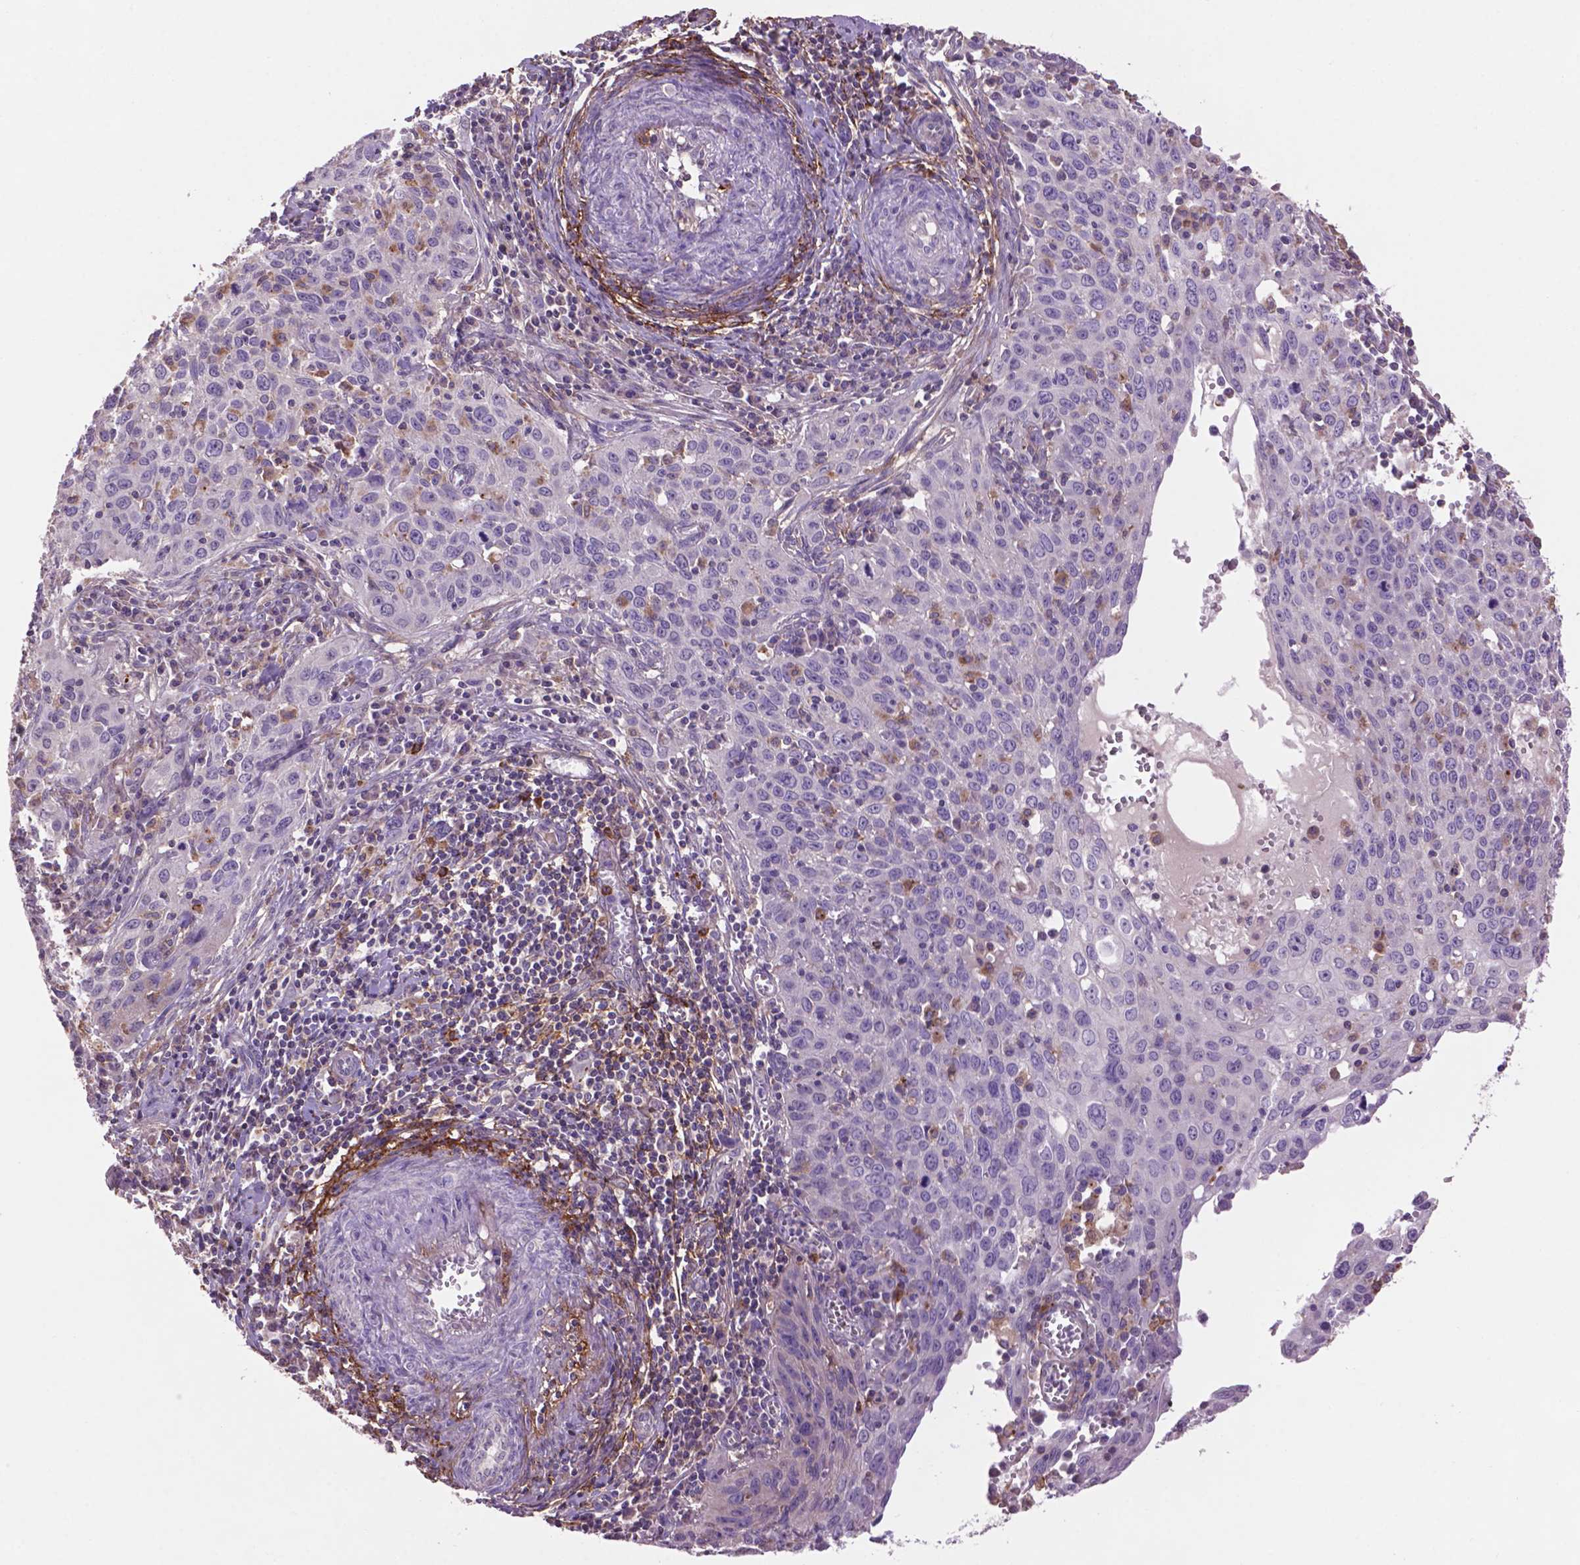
{"staining": {"intensity": "negative", "quantity": "none", "location": "none"}, "tissue": "cervical cancer", "cell_type": "Tumor cells", "image_type": "cancer", "snomed": [{"axis": "morphology", "description": "Squamous cell carcinoma, NOS"}, {"axis": "topography", "description": "Cervix"}], "caption": "A high-resolution image shows IHC staining of cervical cancer (squamous cell carcinoma), which displays no significant positivity in tumor cells.", "gene": "LRRC3C", "patient": {"sex": "female", "age": 38}}